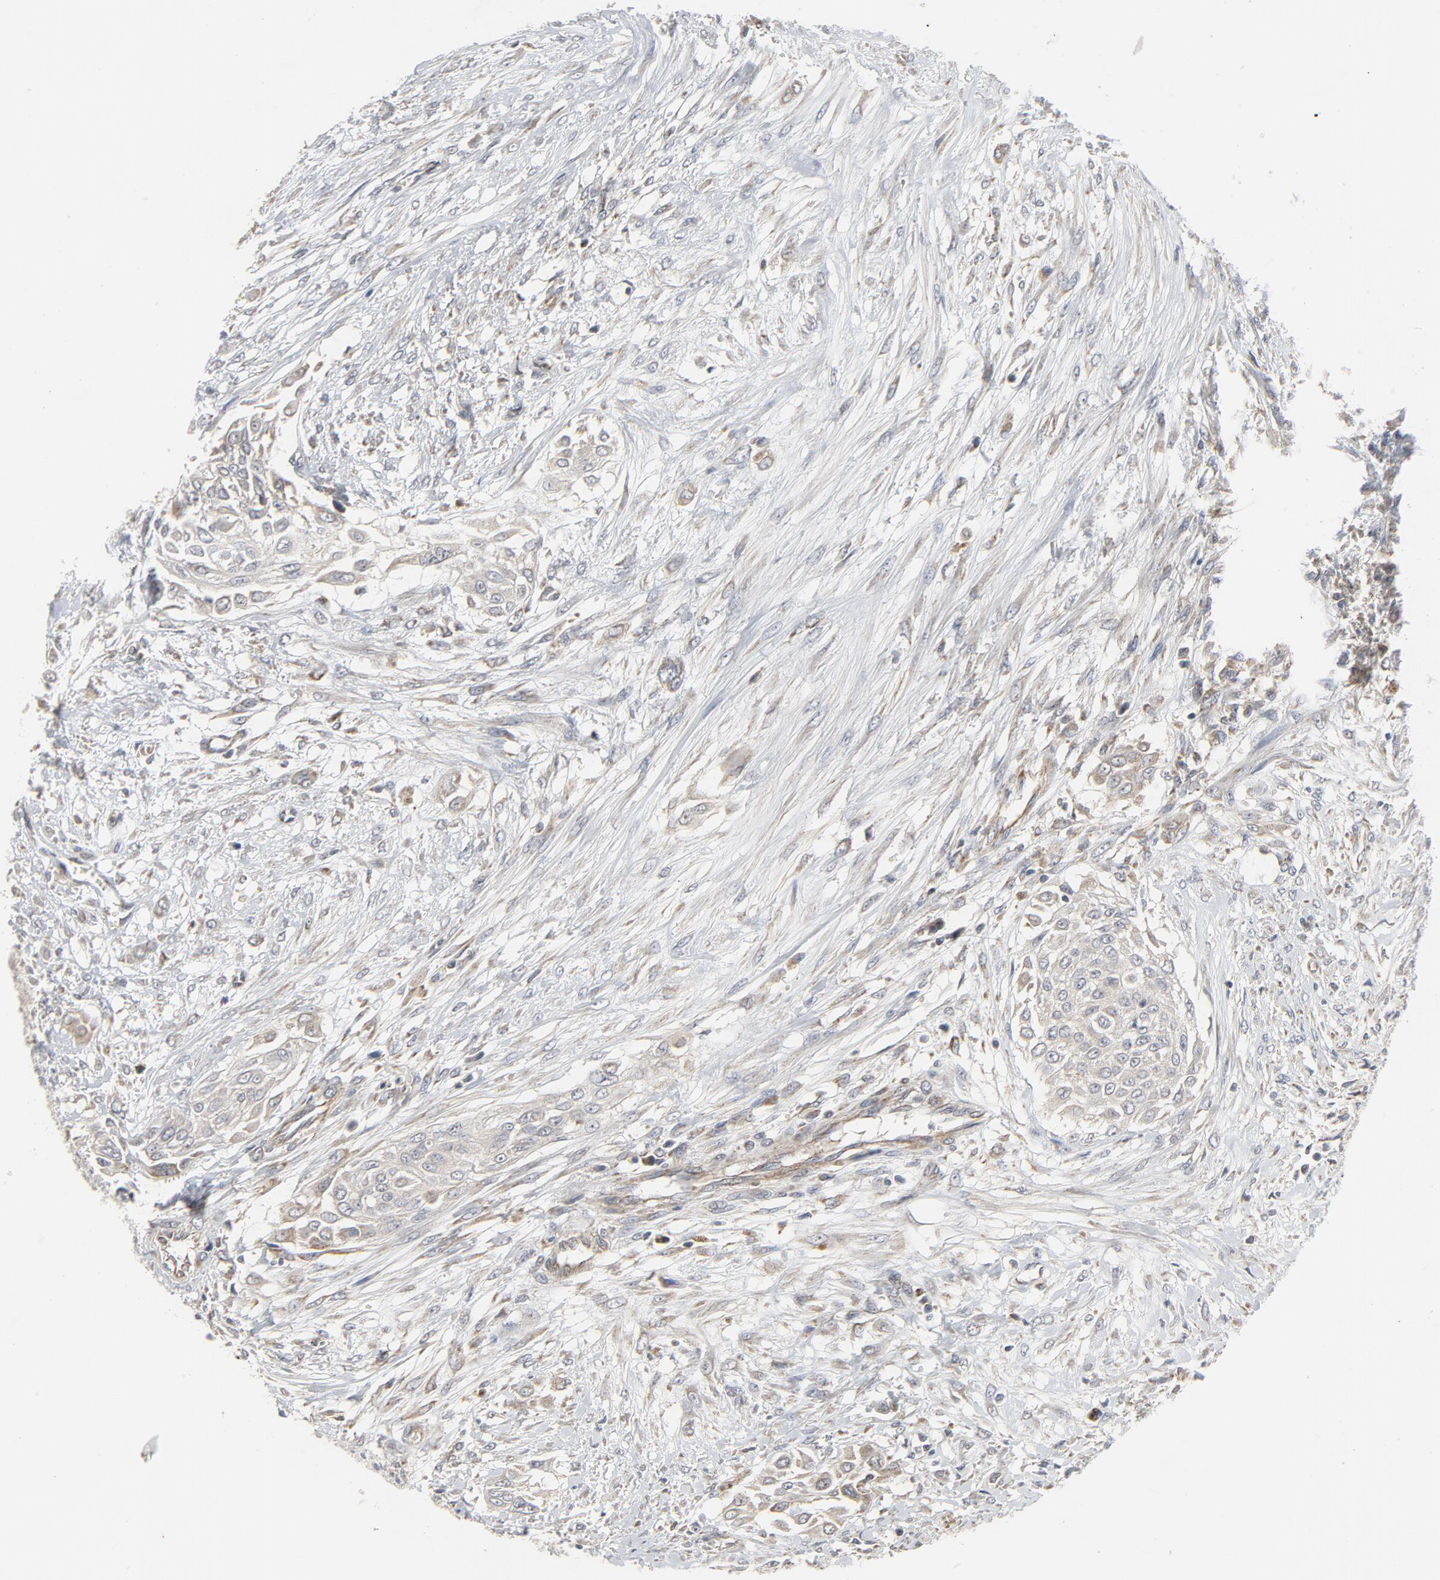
{"staining": {"intensity": "weak", "quantity": "25%-75%", "location": "cytoplasmic/membranous"}, "tissue": "urothelial cancer", "cell_type": "Tumor cells", "image_type": "cancer", "snomed": [{"axis": "morphology", "description": "Urothelial carcinoma, High grade"}, {"axis": "topography", "description": "Urinary bladder"}], "caption": "The image reveals a brown stain indicating the presence of a protein in the cytoplasmic/membranous of tumor cells in urothelial cancer. The protein of interest is shown in brown color, while the nuclei are stained blue.", "gene": "C14orf119", "patient": {"sex": "male", "age": 57}}